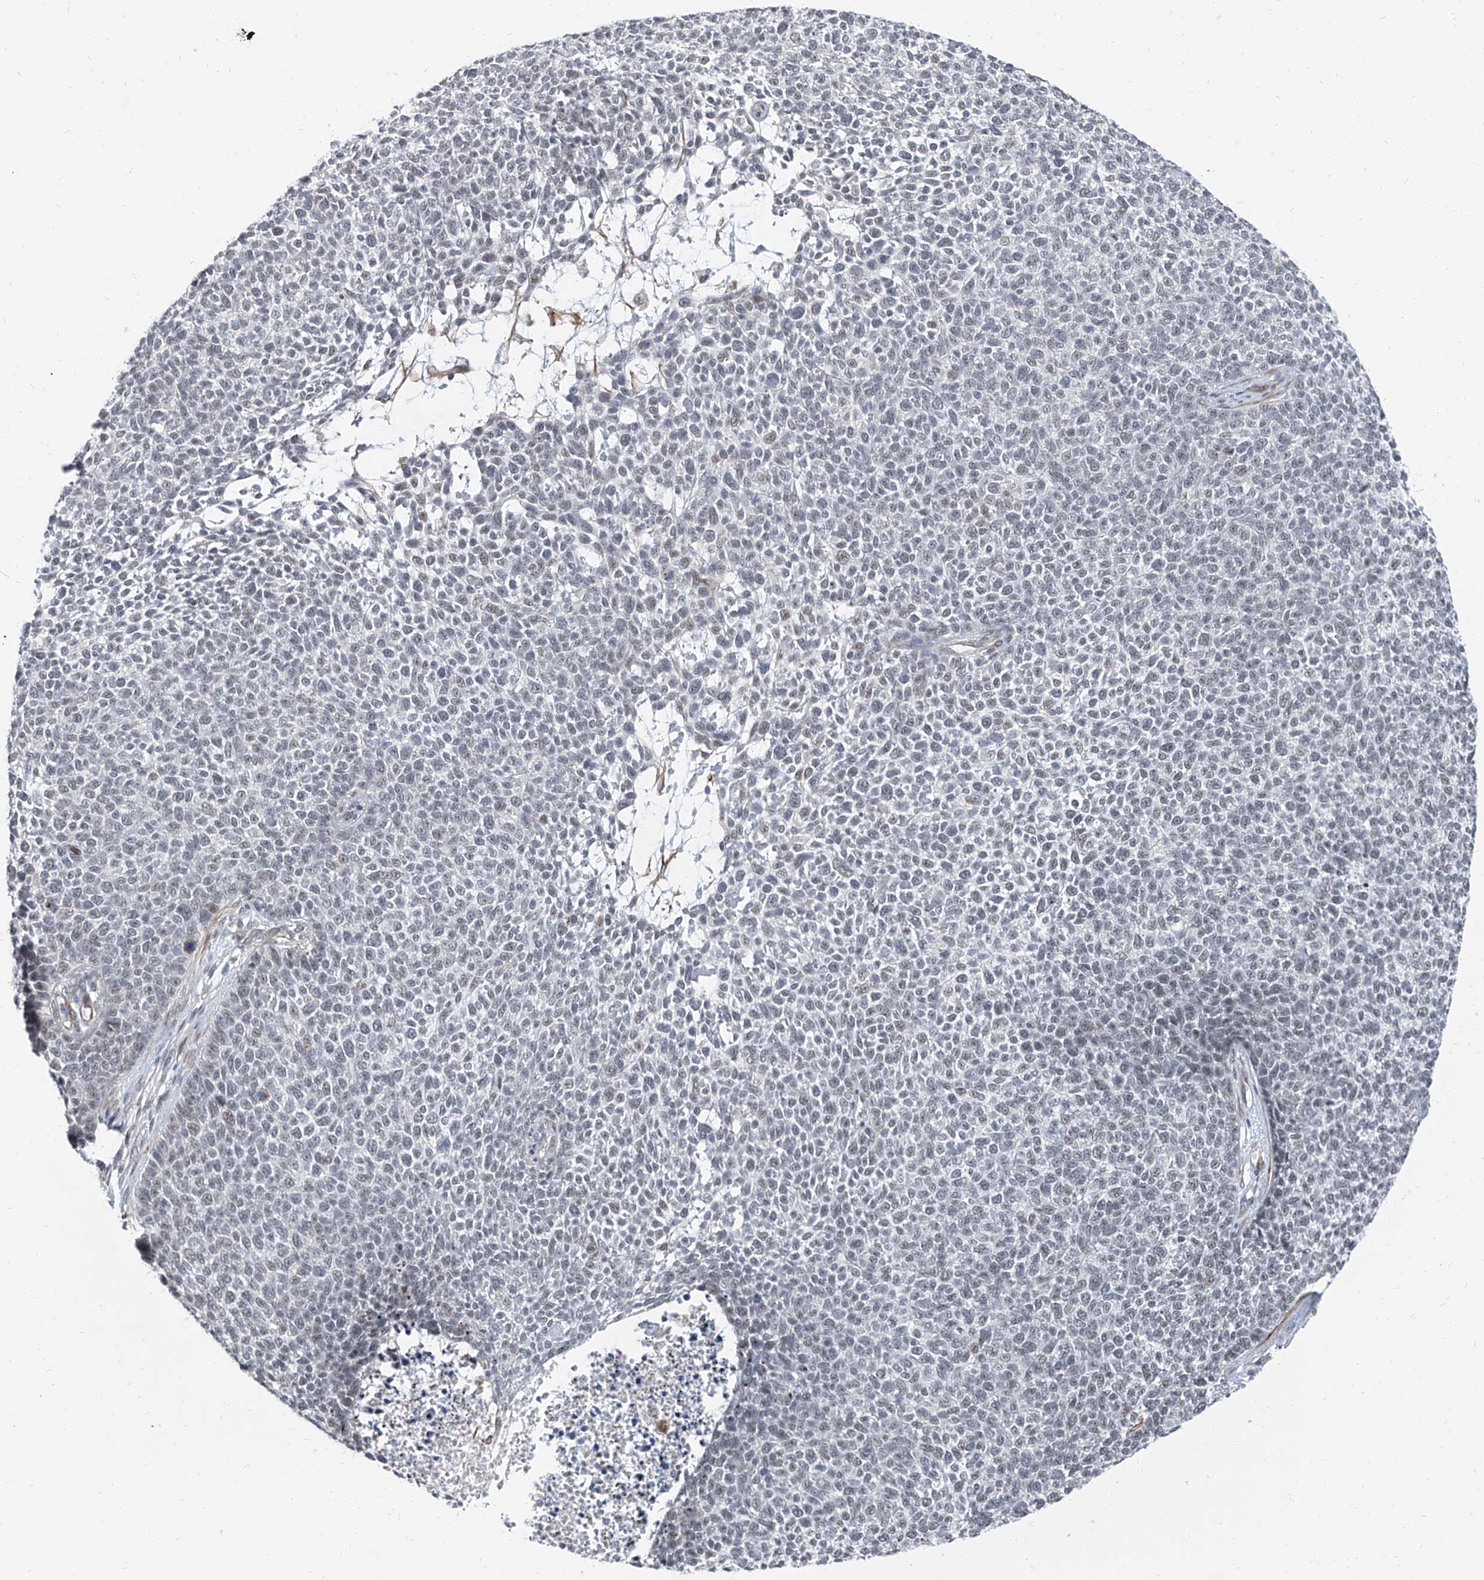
{"staining": {"intensity": "negative", "quantity": "none", "location": "none"}, "tissue": "skin cancer", "cell_type": "Tumor cells", "image_type": "cancer", "snomed": [{"axis": "morphology", "description": "Basal cell carcinoma"}, {"axis": "topography", "description": "Skin"}], "caption": "The image shows no staining of tumor cells in basal cell carcinoma (skin).", "gene": "TXLNB", "patient": {"sex": "female", "age": 84}}